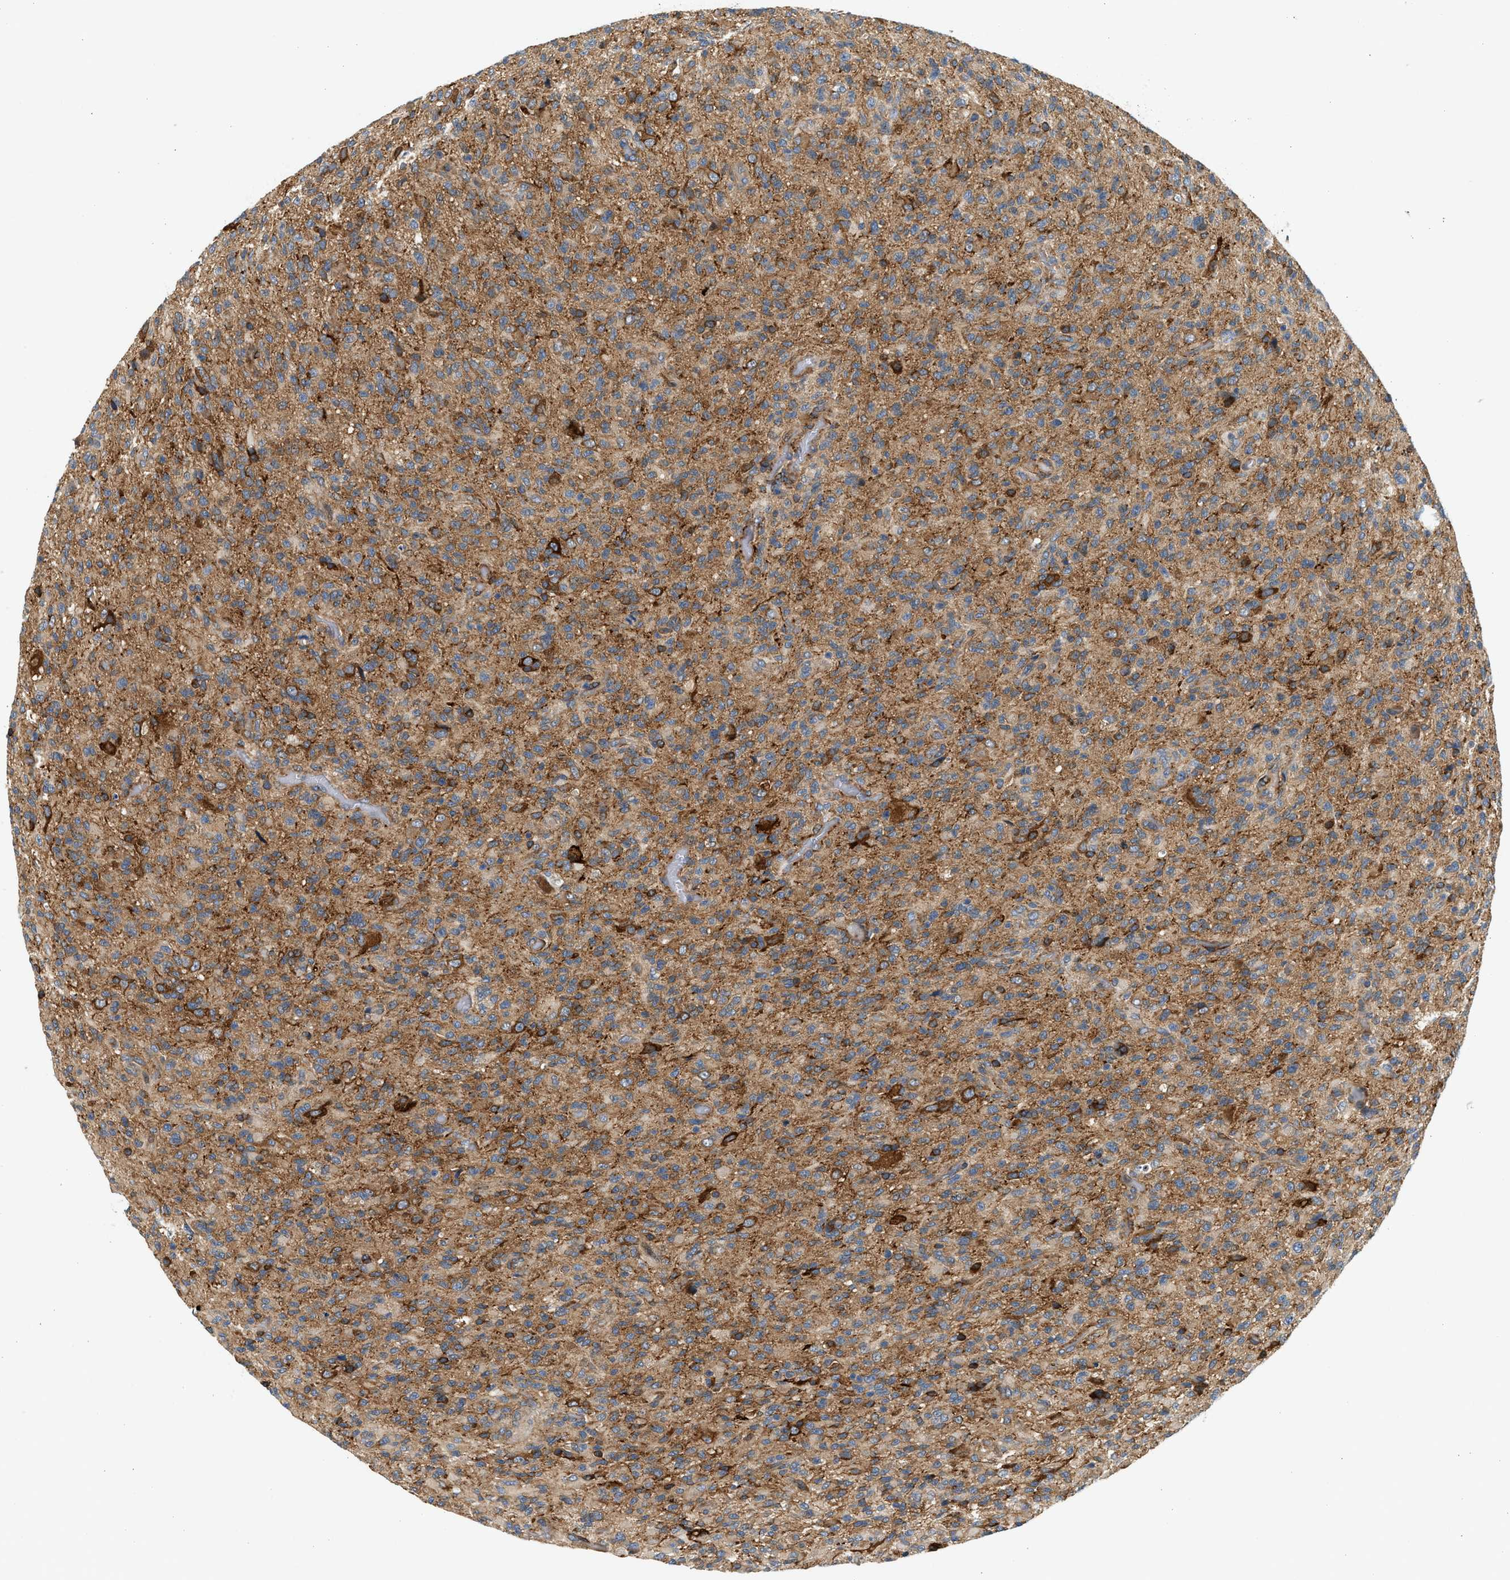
{"staining": {"intensity": "moderate", "quantity": ">75%", "location": "cytoplasmic/membranous"}, "tissue": "glioma", "cell_type": "Tumor cells", "image_type": "cancer", "snomed": [{"axis": "morphology", "description": "Glioma, malignant, High grade"}, {"axis": "topography", "description": "Brain"}], "caption": "IHC (DAB) staining of glioma exhibits moderate cytoplasmic/membranous protein staining in approximately >75% of tumor cells.", "gene": "KDELR2", "patient": {"sex": "male", "age": 71}}